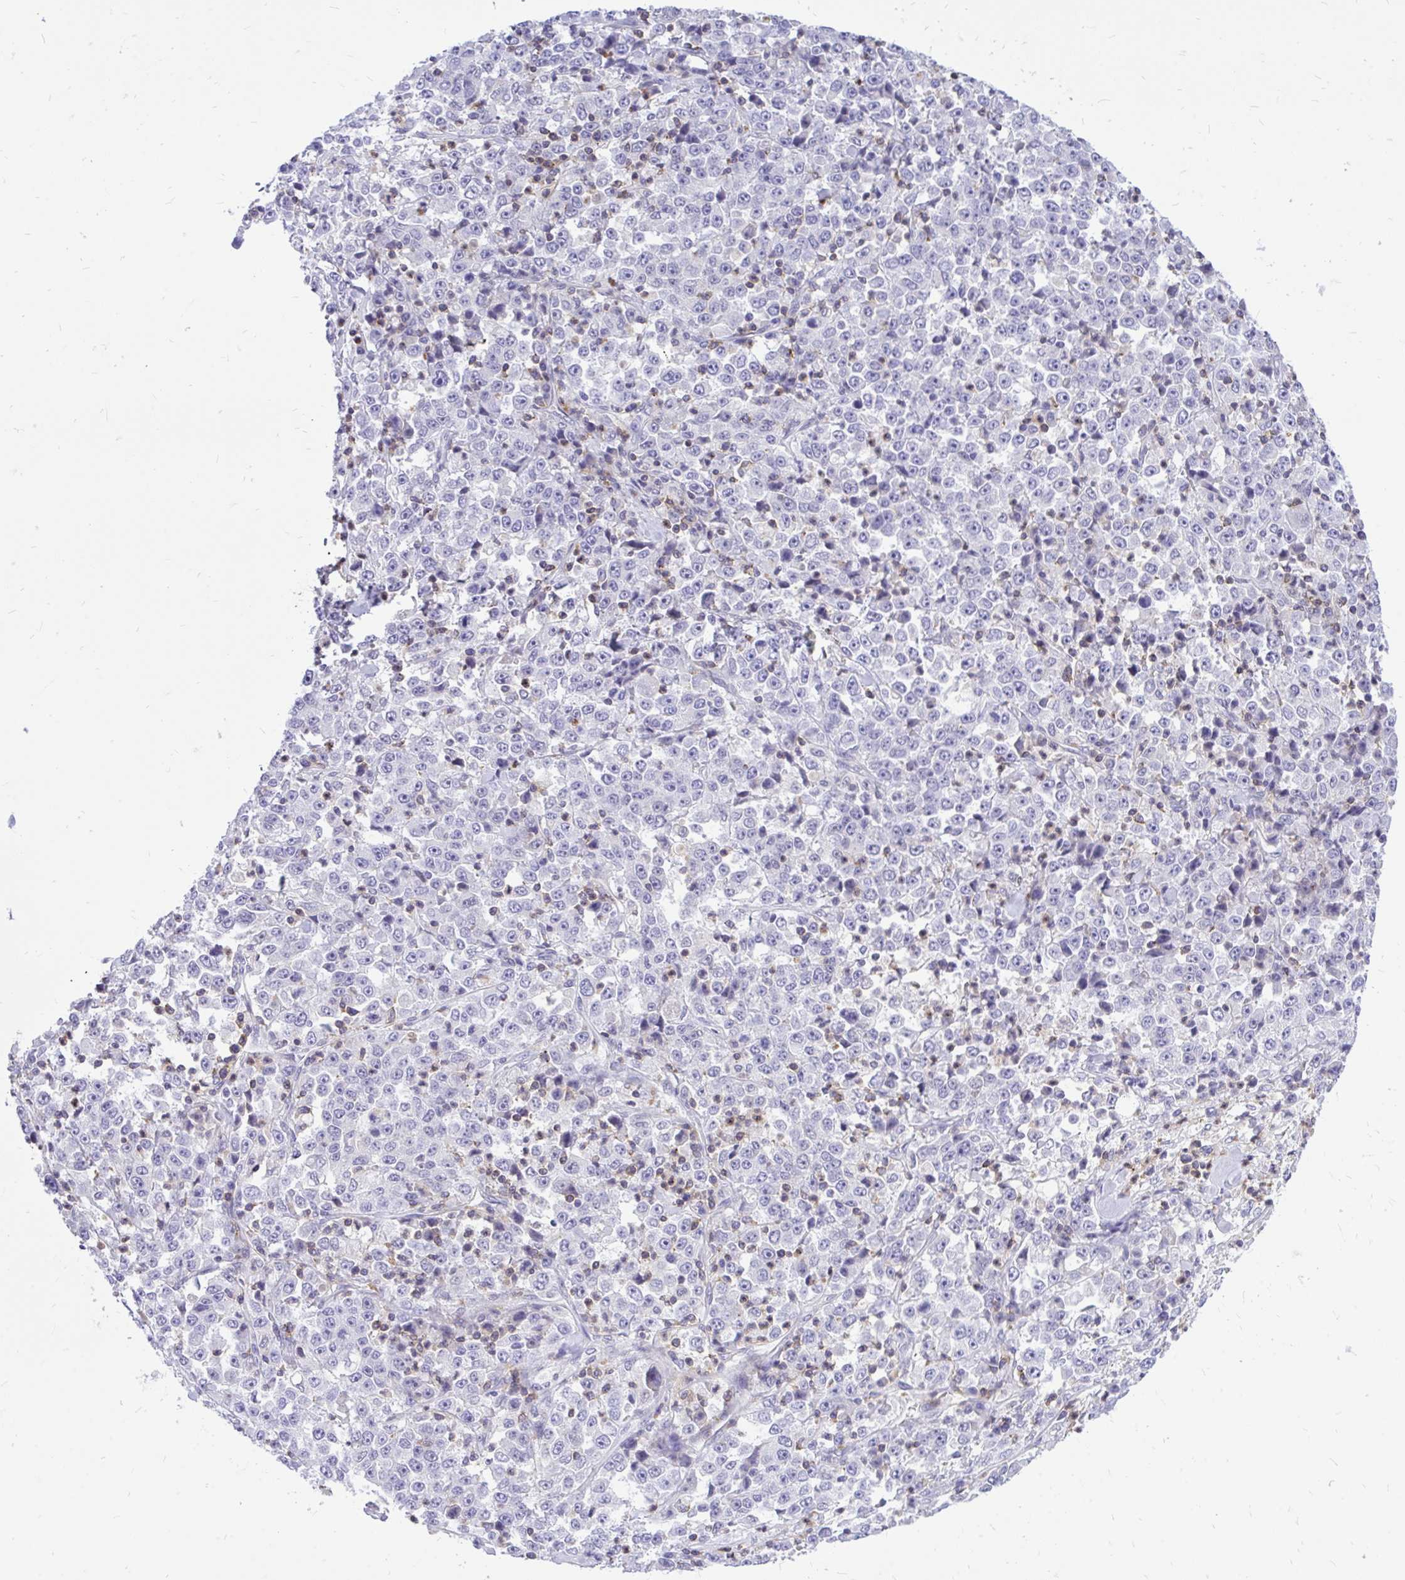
{"staining": {"intensity": "negative", "quantity": "none", "location": "none"}, "tissue": "stomach cancer", "cell_type": "Tumor cells", "image_type": "cancer", "snomed": [{"axis": "morphology", "description": "Normal tissue, NOS"}, {"axis": "morphology", "description": "Adenocarcinoma, NOS"}, {"axis": "topography", "description": "Stomach, upper"}, {"axis": "topography", "description": "Stomach"}], "caption": "Micrograph shows no significant protein staining in tumor cells of stomach cancer (adenocarcinoma).", "gene": "CXCL8", "patient": {"sex": "male", "age": 59}}